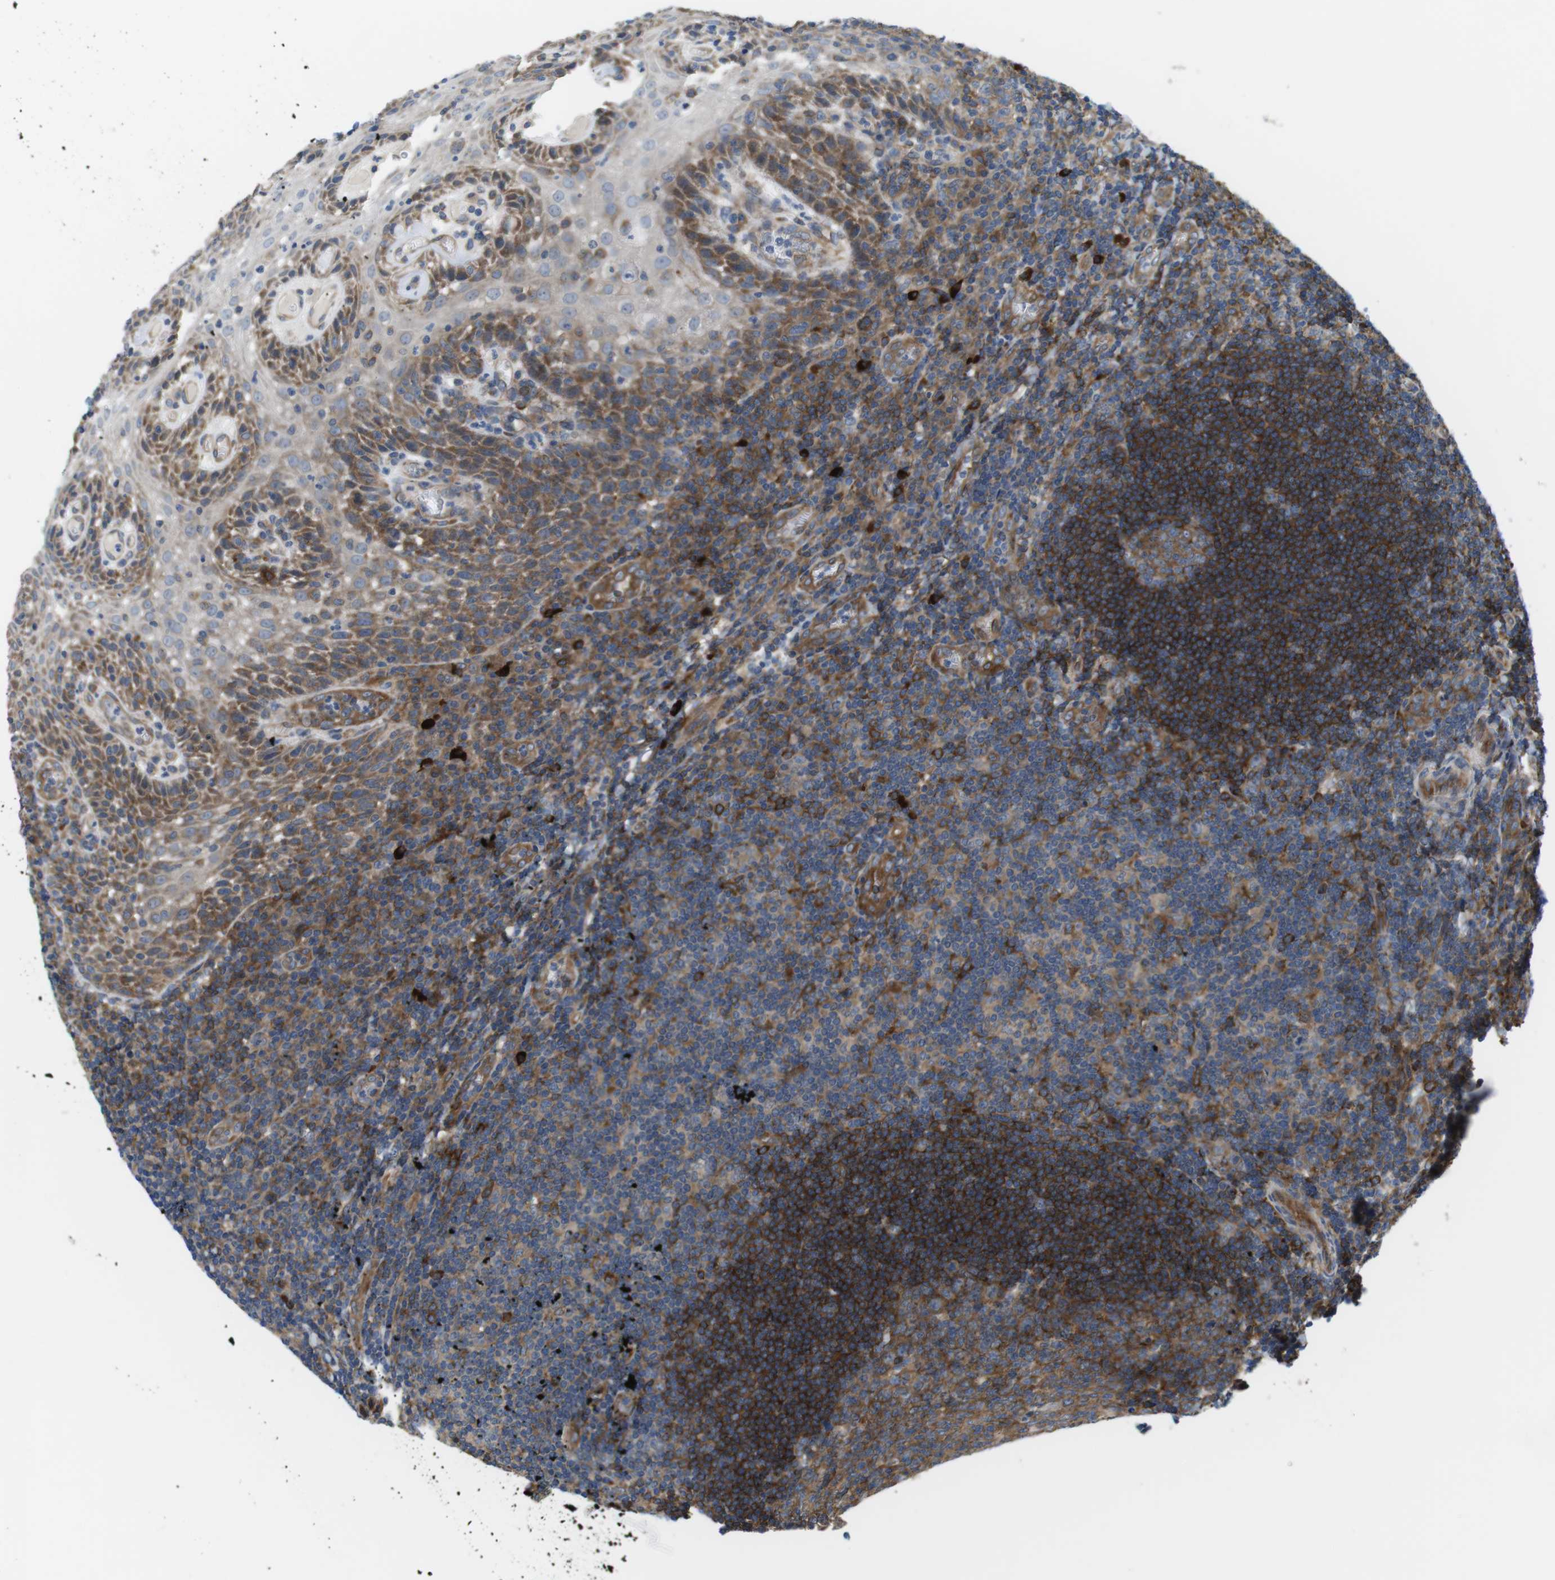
{"staining": {"intensity": "moderate", "quantity": ">75%", "location": "cytoplasmic/membranous"}, "tissue": "tonsil", "cell_type": "Germinal center cells", "image_type": "normal", "snomed": [{"axis": "morphology", "description": "Normal tissue, NOS"}, {"axis": "topography", "description": "Tonsil"}], "caption": "An IHC image of normal tissue is shown. Protein staining in brown highlights moderate cytoplasmic/membranous positivity in tonsil within germinal center cells. The staining is performed using DAB (3,3'-diaminobenzidine) brown chromogen to label protein expression. The nuclei are counter-stained blue using hematoxylin.", "gene": "DCLK1", "patient": {"sex": "male", "age": 37}}